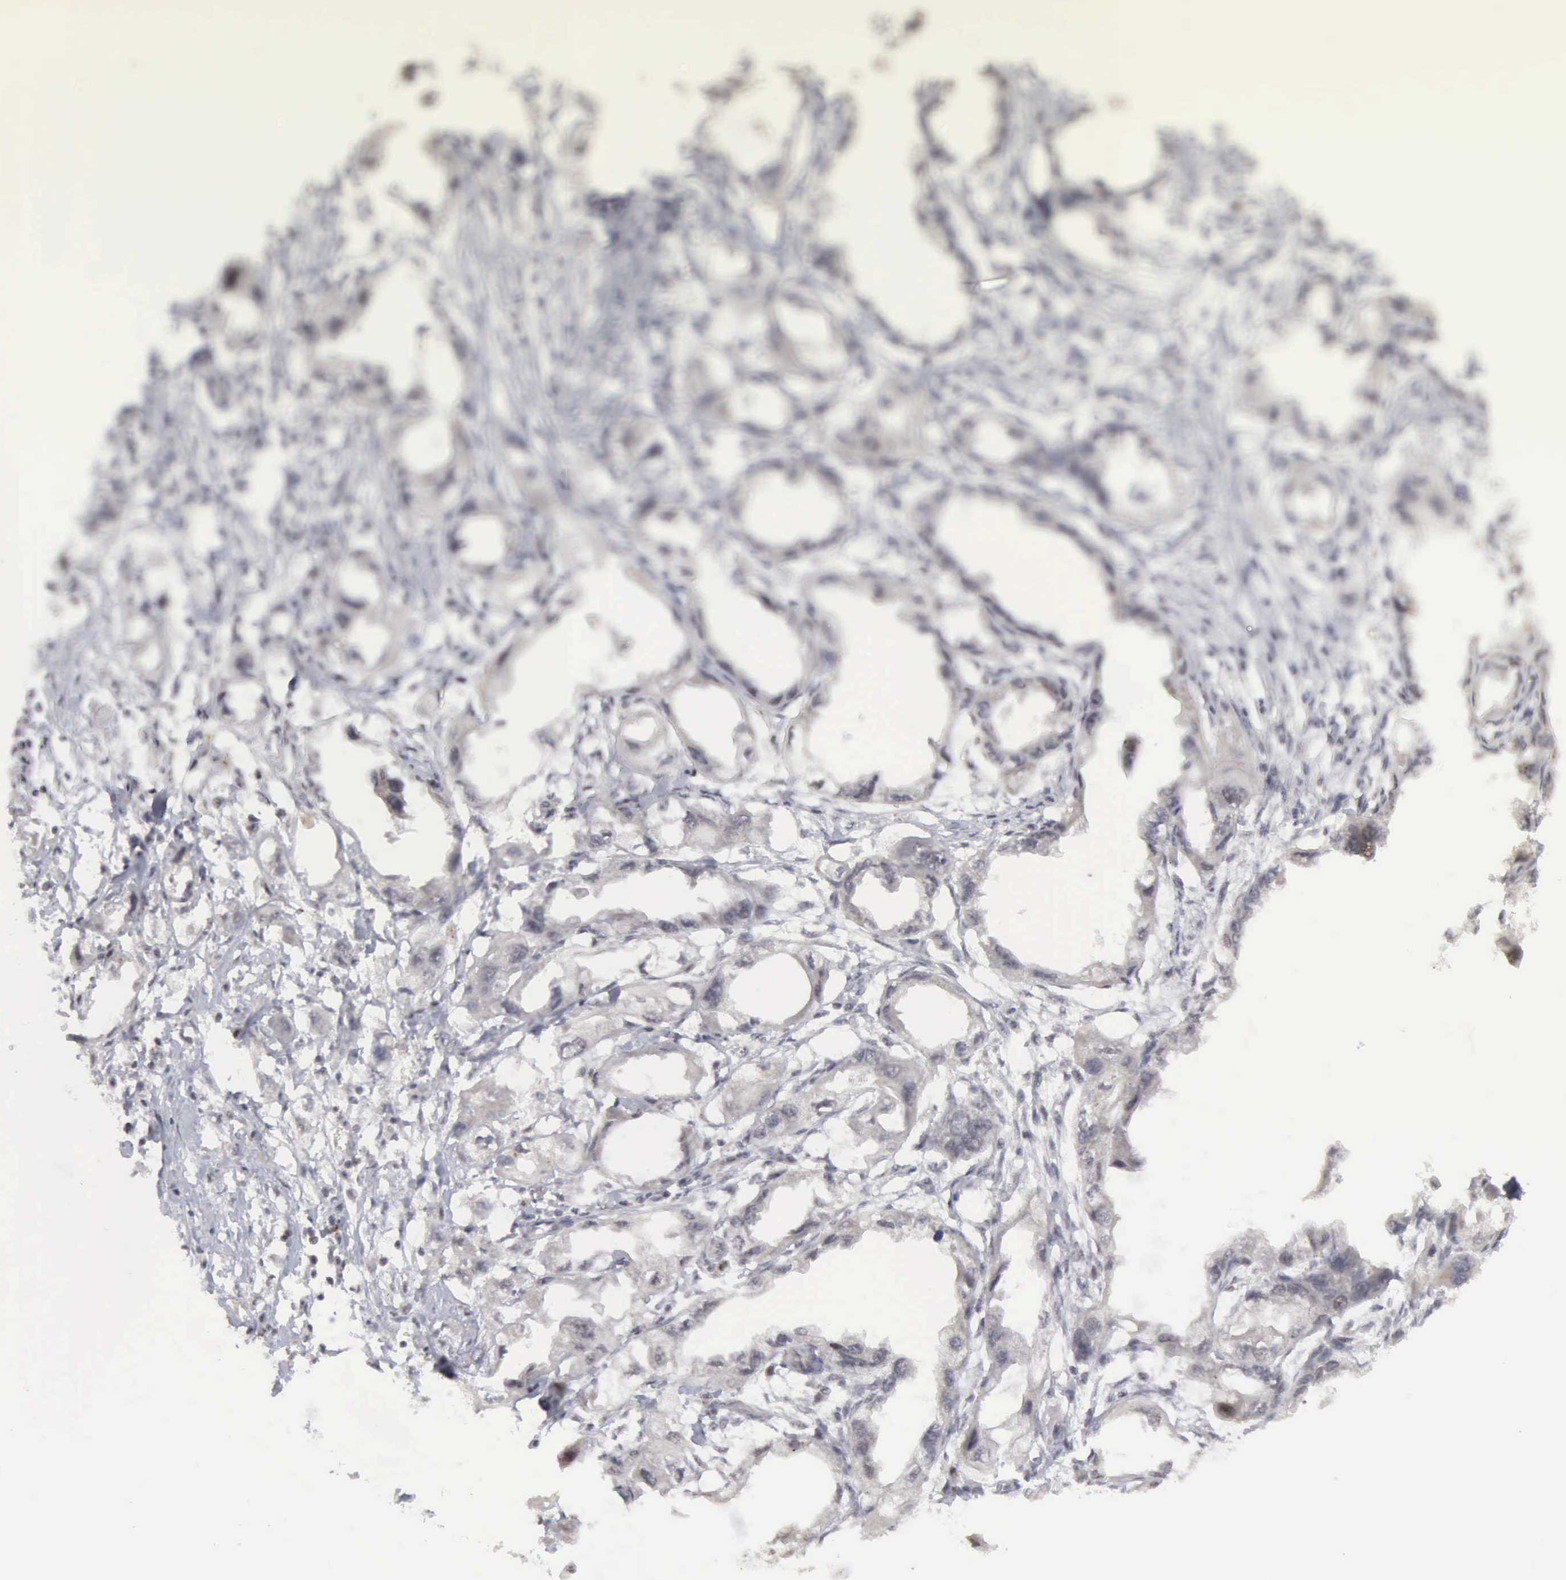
{"staining": {"intensity": "negative", "quantity": "none", "location": "none"}, "tissue": "endometrial cancer", "cell_type": "Tumor cells", "image_type": "cancer", "snomed": [{"axis": "morphology", "description": "Adenocarcinoma, NOS"}, {"axis": "topography", "description": "Endometrium"}], "caption": "Protein analysis of endometrial adenocarcinoma exhibits no significant staining in tumor cells. Brightfield microscopy of immunohistochemistry stained with DAB (3,3'-diaminobenzidine) (brown) and hematoxylin (blue), captured at high magnification.", "gene": "CDKN2A", "patient": {"sex": "female", "age": 67}}